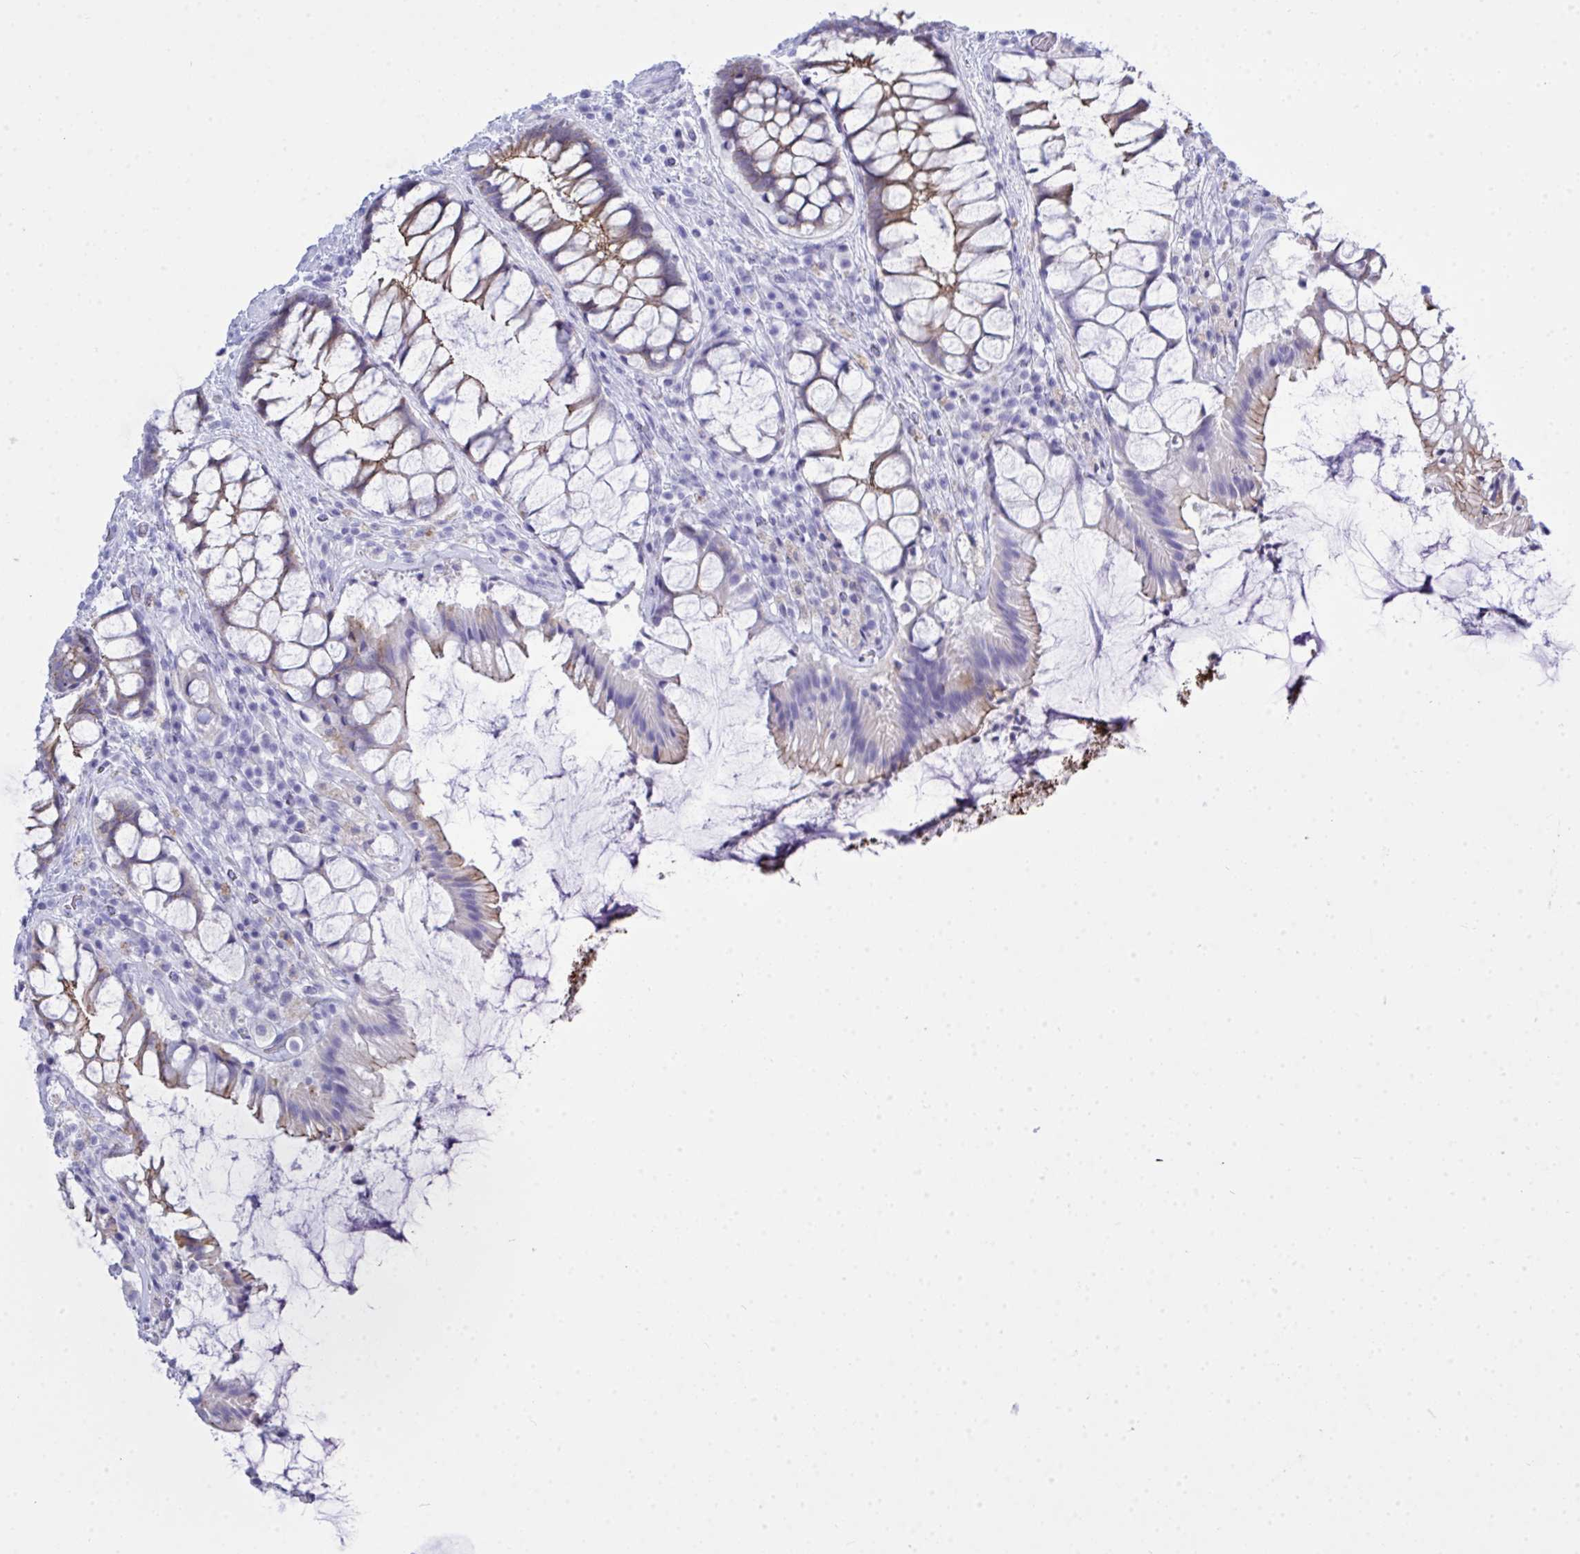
{"staining": {"intensity": "weak", "quantity": ">75%", "location": "cytoplasmic/membranous"}, "tissue": "rectum", "cell_type": "Glandular cells", "image_type": "normal", "snomed": [{"axis": "morphology", "description": "Normal tissue, NOS"}, {"axis": "topography", "description": "Rectum"}], "caption": "A photomicrograph showing weak cytoplasmic/membranous expression in about >75% of glandular cells in benign rectum, as visualized by brown immunohistochemical staining.", "gene": "GLB1L2", "patient": {"sex": "female", "age": 58}}